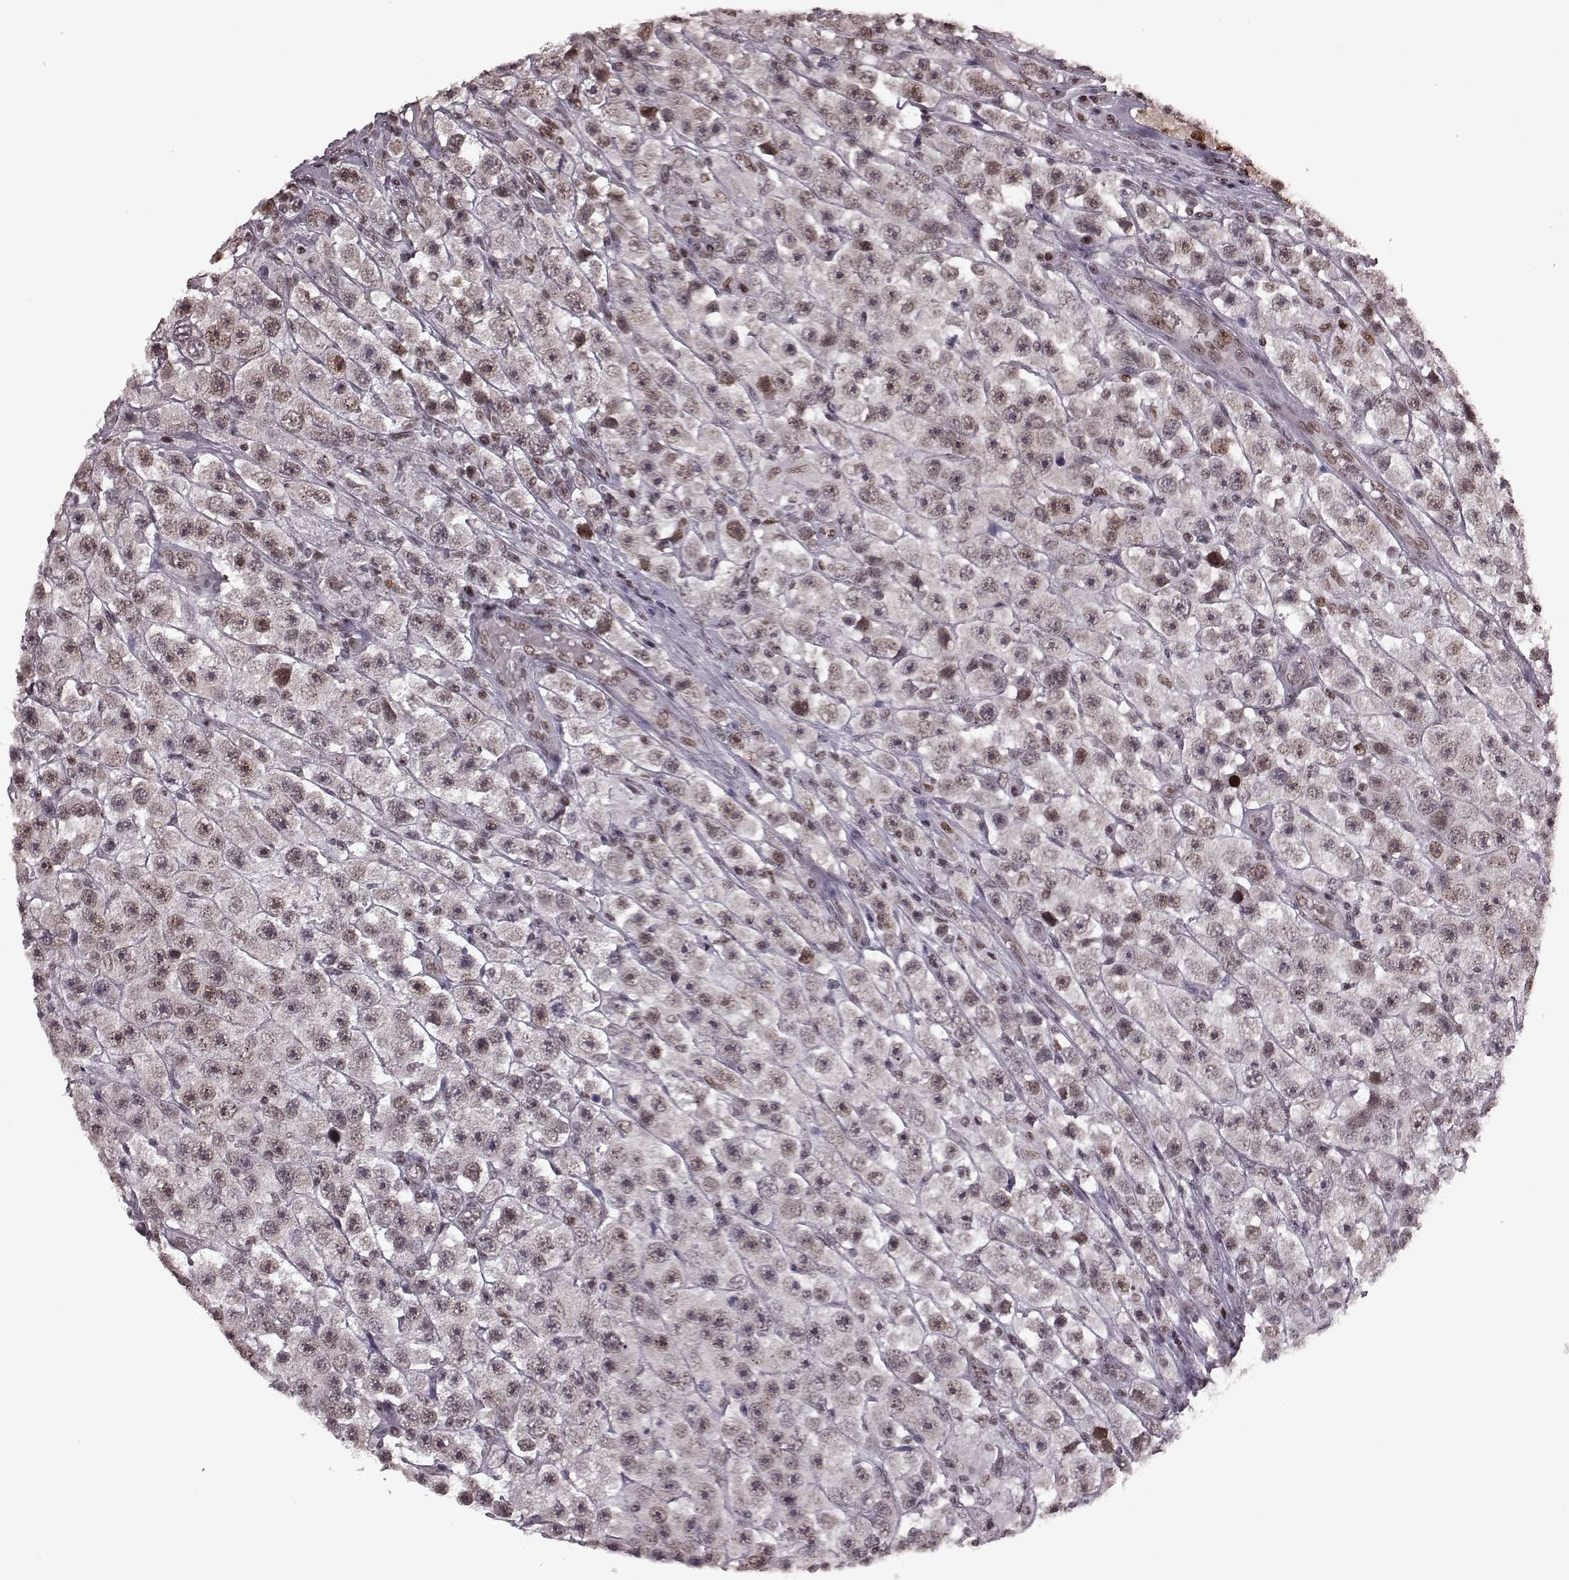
{"staining": {"intensity": "weak", "quantity": "<25%", "location": "nuclear"}, "tissue": "testis cancer", "cell_type": "Tumor cells", "image_type": "cancer", "snomed": [{"axis": "morphology", "description": "Seminoma, NOS"}, {"axis": "topography", "description": "Testis"}], "caption": "Photomicrograph shows no protein expression in tumor cells of testis cancer tissue. The staining is performed using DAB brown chromogen with nuclei counter-stained in using hematoxylin.", "gene": "NR2C1", "patient": {"sex": "male", "age": 45}}